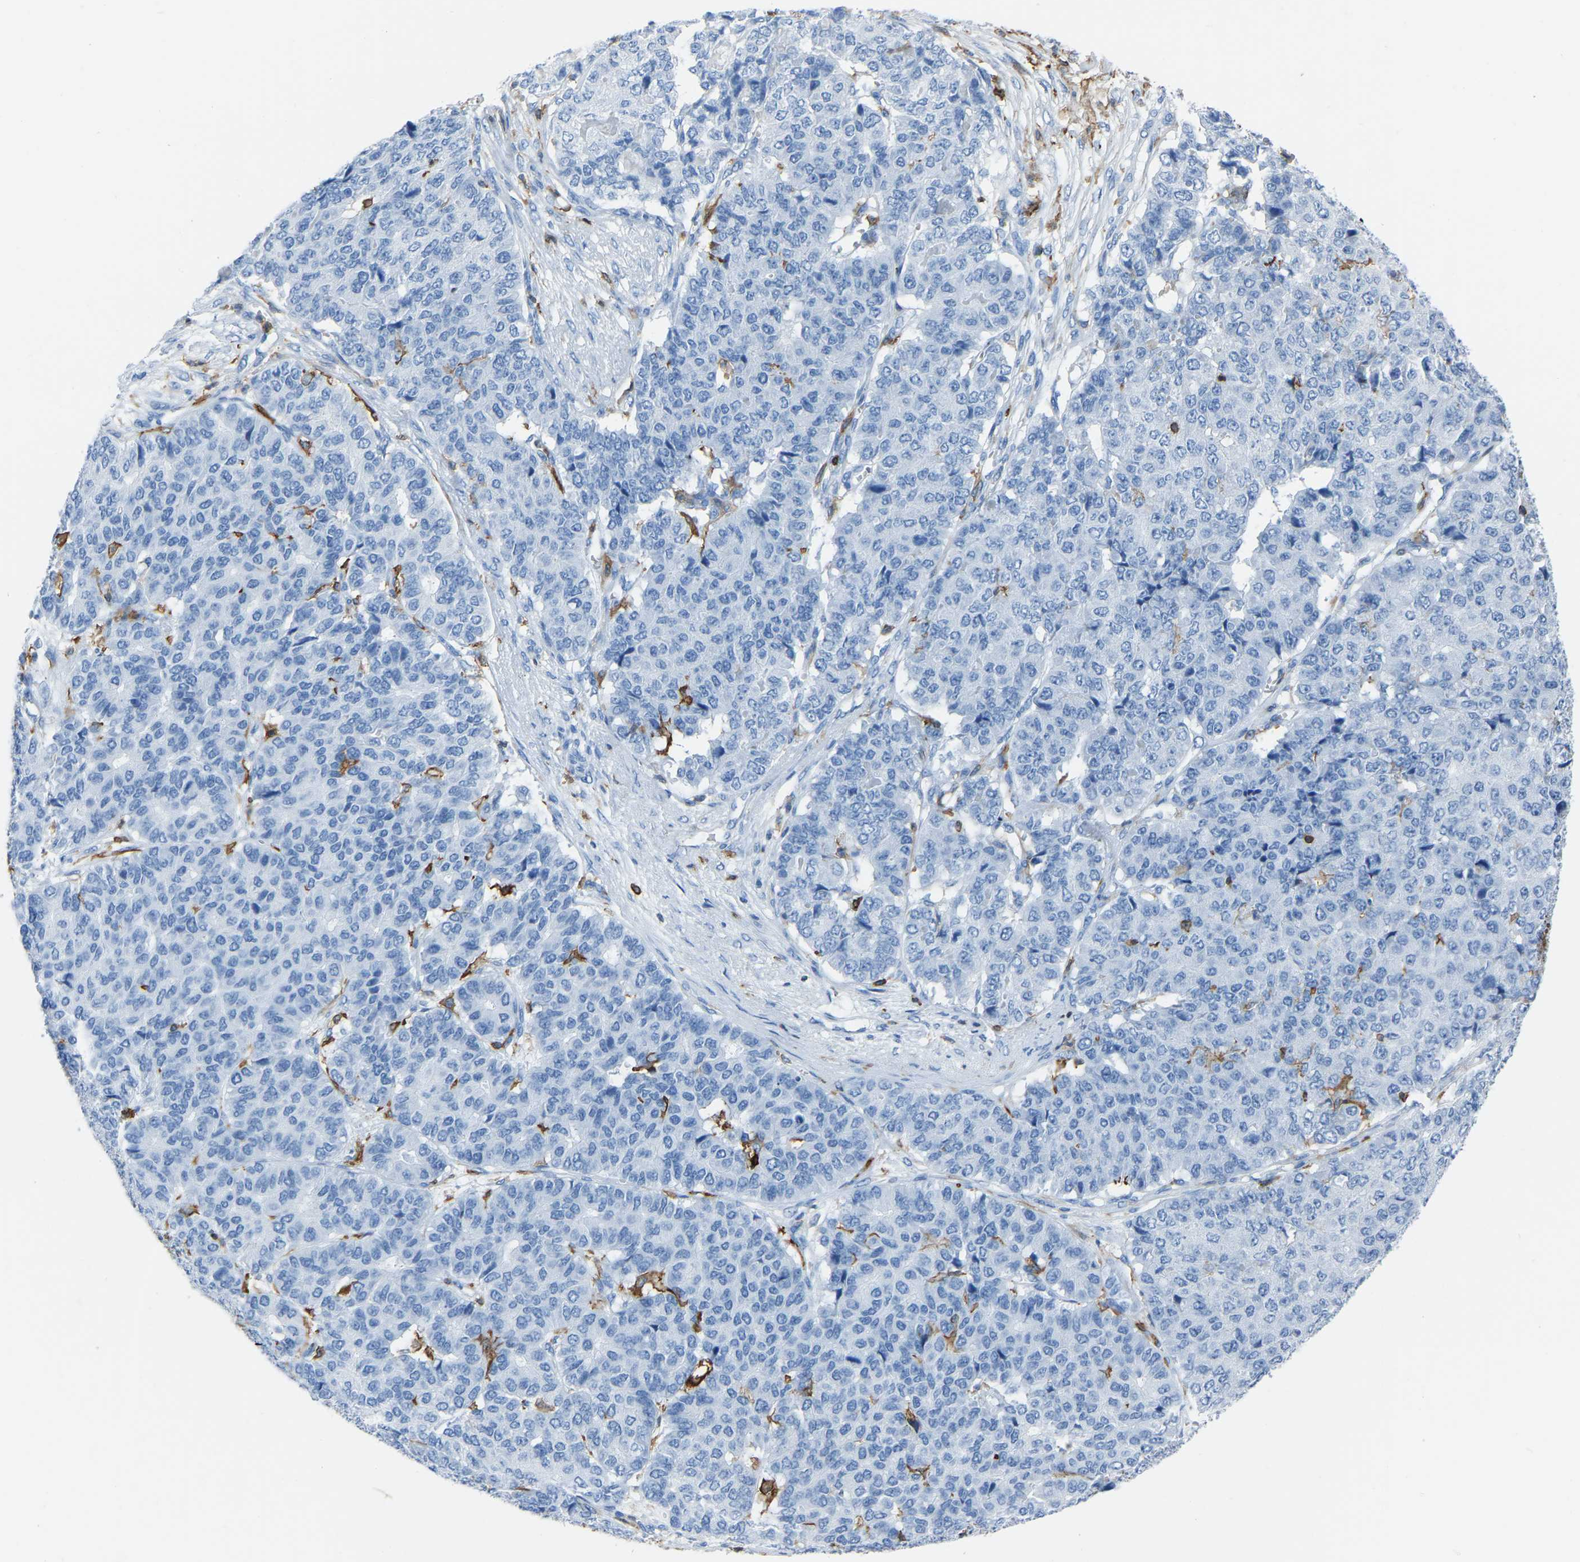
{"staining": {"intensity": "negative", "quantity": "none", "location": "none"}, "tissue": "pancreatic cancer", "cell_type": "Tumor cells", "image_type": "cancer", "snomed": [{"axis": "morphology", "description": "Adenocarcinoma, NOS"}, {"axis": "topography", "description": "Pancreas"}], "caption": "The histopathology image reveals no staining of tumor cells in pancreatic cancer (adenocarcinoma).", "gene": "LSP1", "patient": {"sex": "male", "age": 50}}